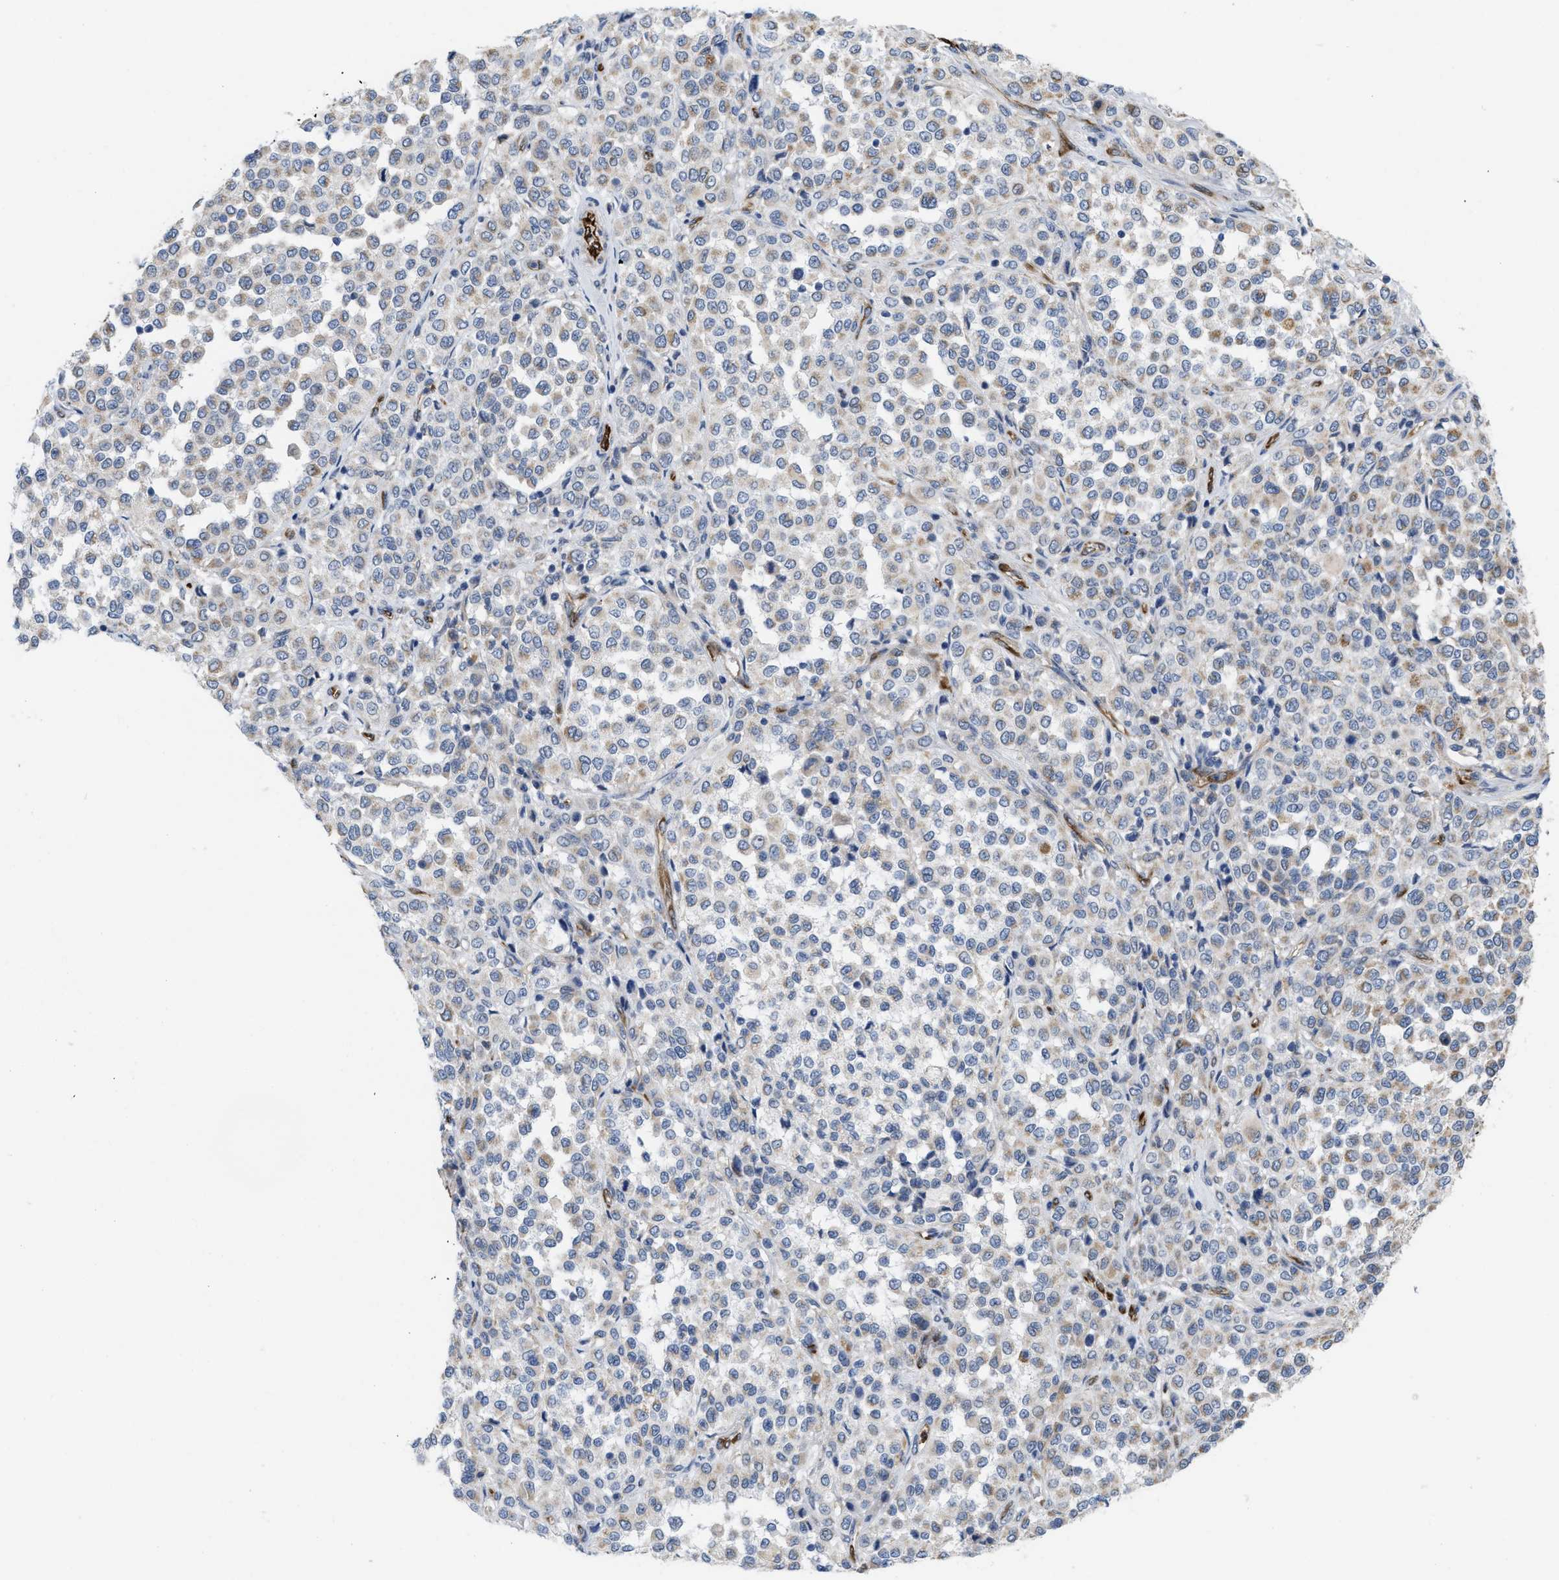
{"staining": {"intensity": "weak", "quantity": "25%-75%", "location": "cytoplasmic/membranous"}, "tissue": "melanoma", "cell_type": "Tumor cells", "image_type": "cancer", "snomed": [{"axis": "morphology", "description": "Malignant melanoma, Metastatic site"}, {"axis": "topography", "description": "Pancreas"}], "caption": "Approximately 25%-75% of tumor cells in human malignant melanoma (metastatic site) show weak cytoplasmic/membranous protein positivity as visualized by brown immunohistochemical staining.", "gene": "EOGT", "patient": {"sex": "female", "age": 30}}